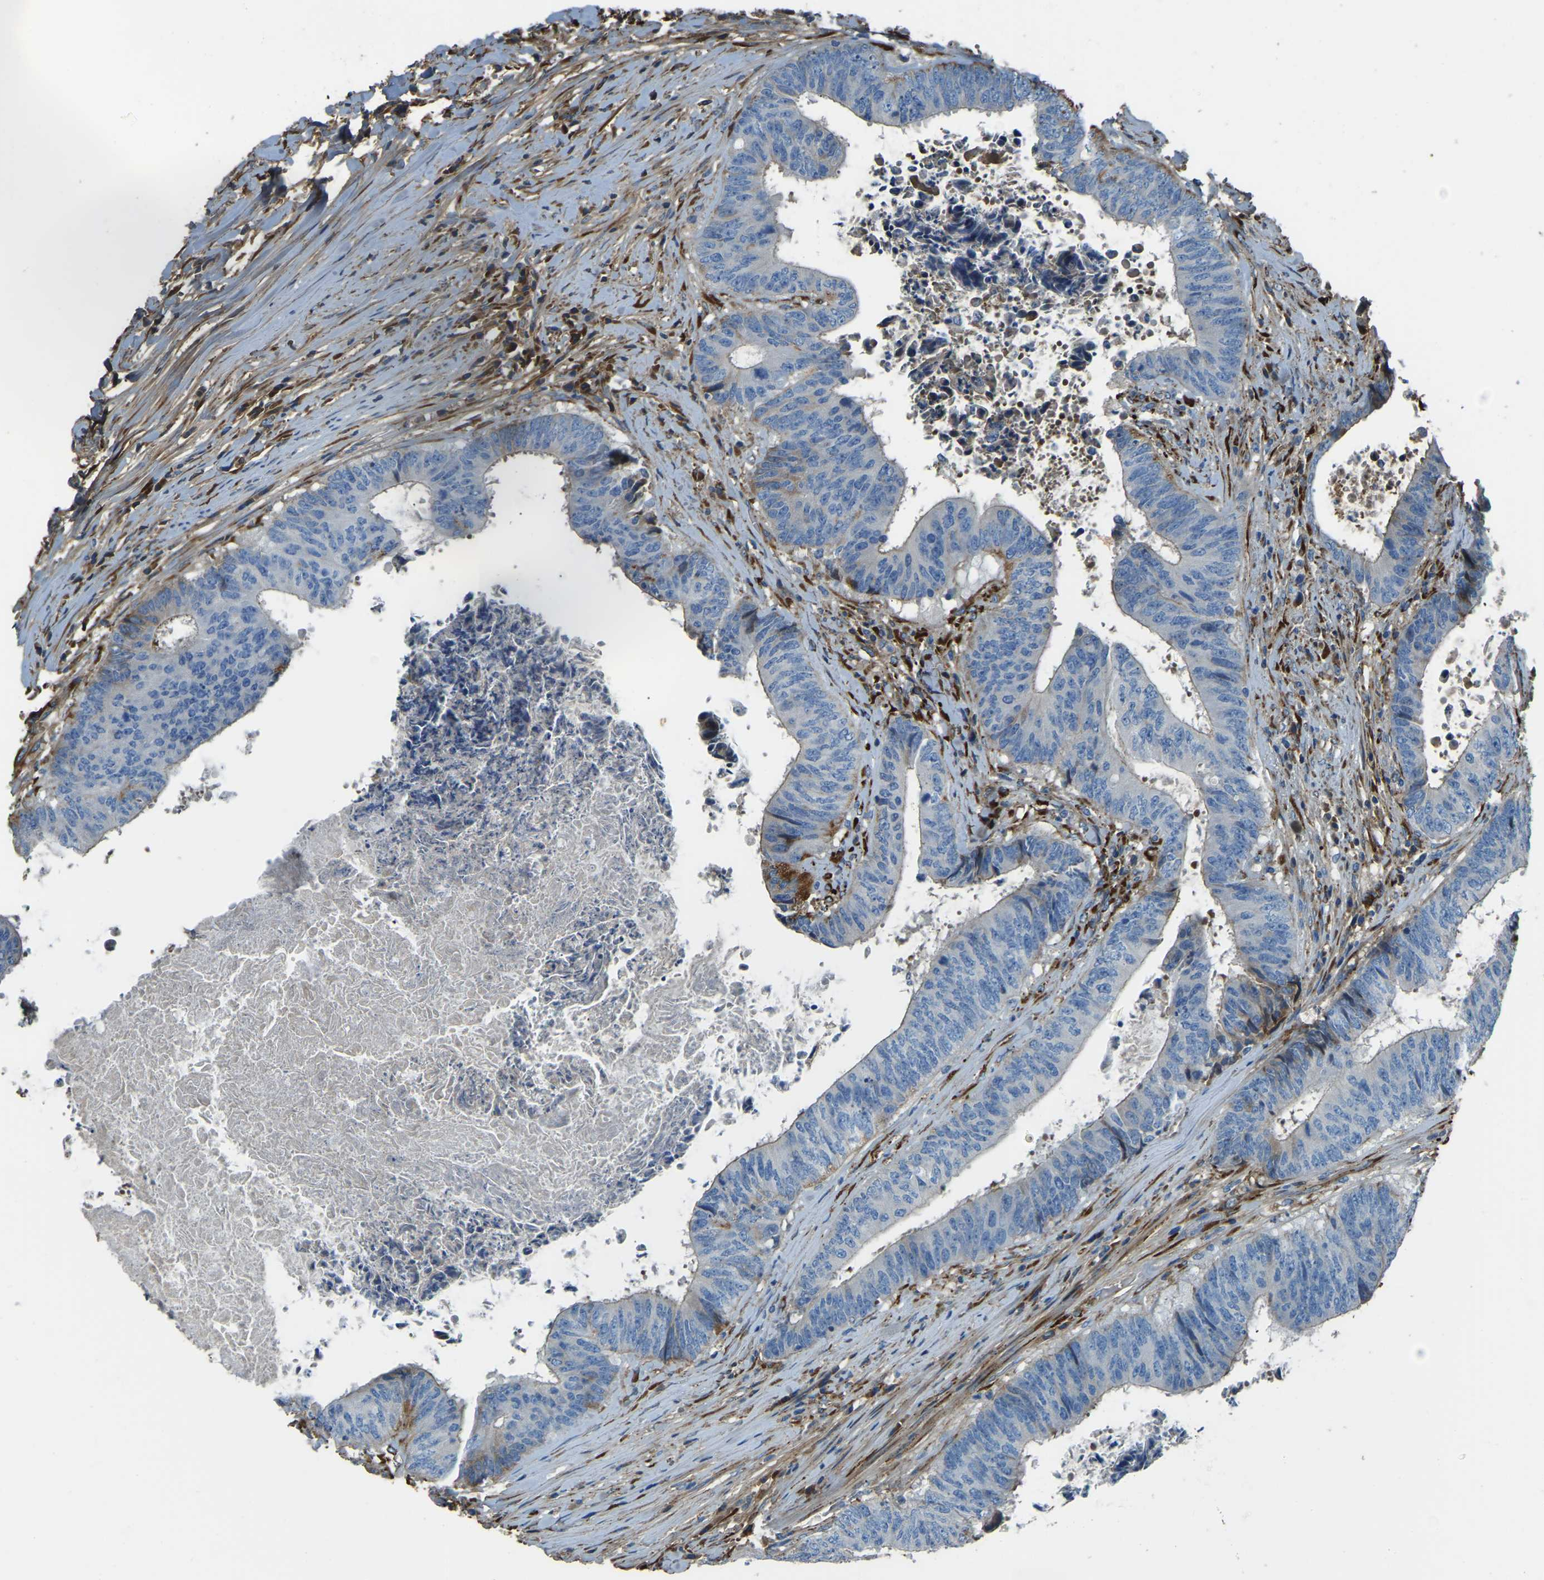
{"staining": {"intensity": "negative", "quantity": "none", "location": "none"}, "tissue": "colorectal cancer", "cell_type": "Tumor cells", "image_type": "cancer", "snomed": [{"axis": "morphology", "description": "Adenocarcinoma, NOS"}, {"axis": "topography", "description": "Rectum"}], "caption": "High magnification brightfield microscopy of adenocarcinoma (colorectal) stained with DAB (brown) and counterstained with hematoxylin (blue): tumor cells show no significant staining.", "gene": "COL3A1", "patient": {"sex": "male", "age": 72}}